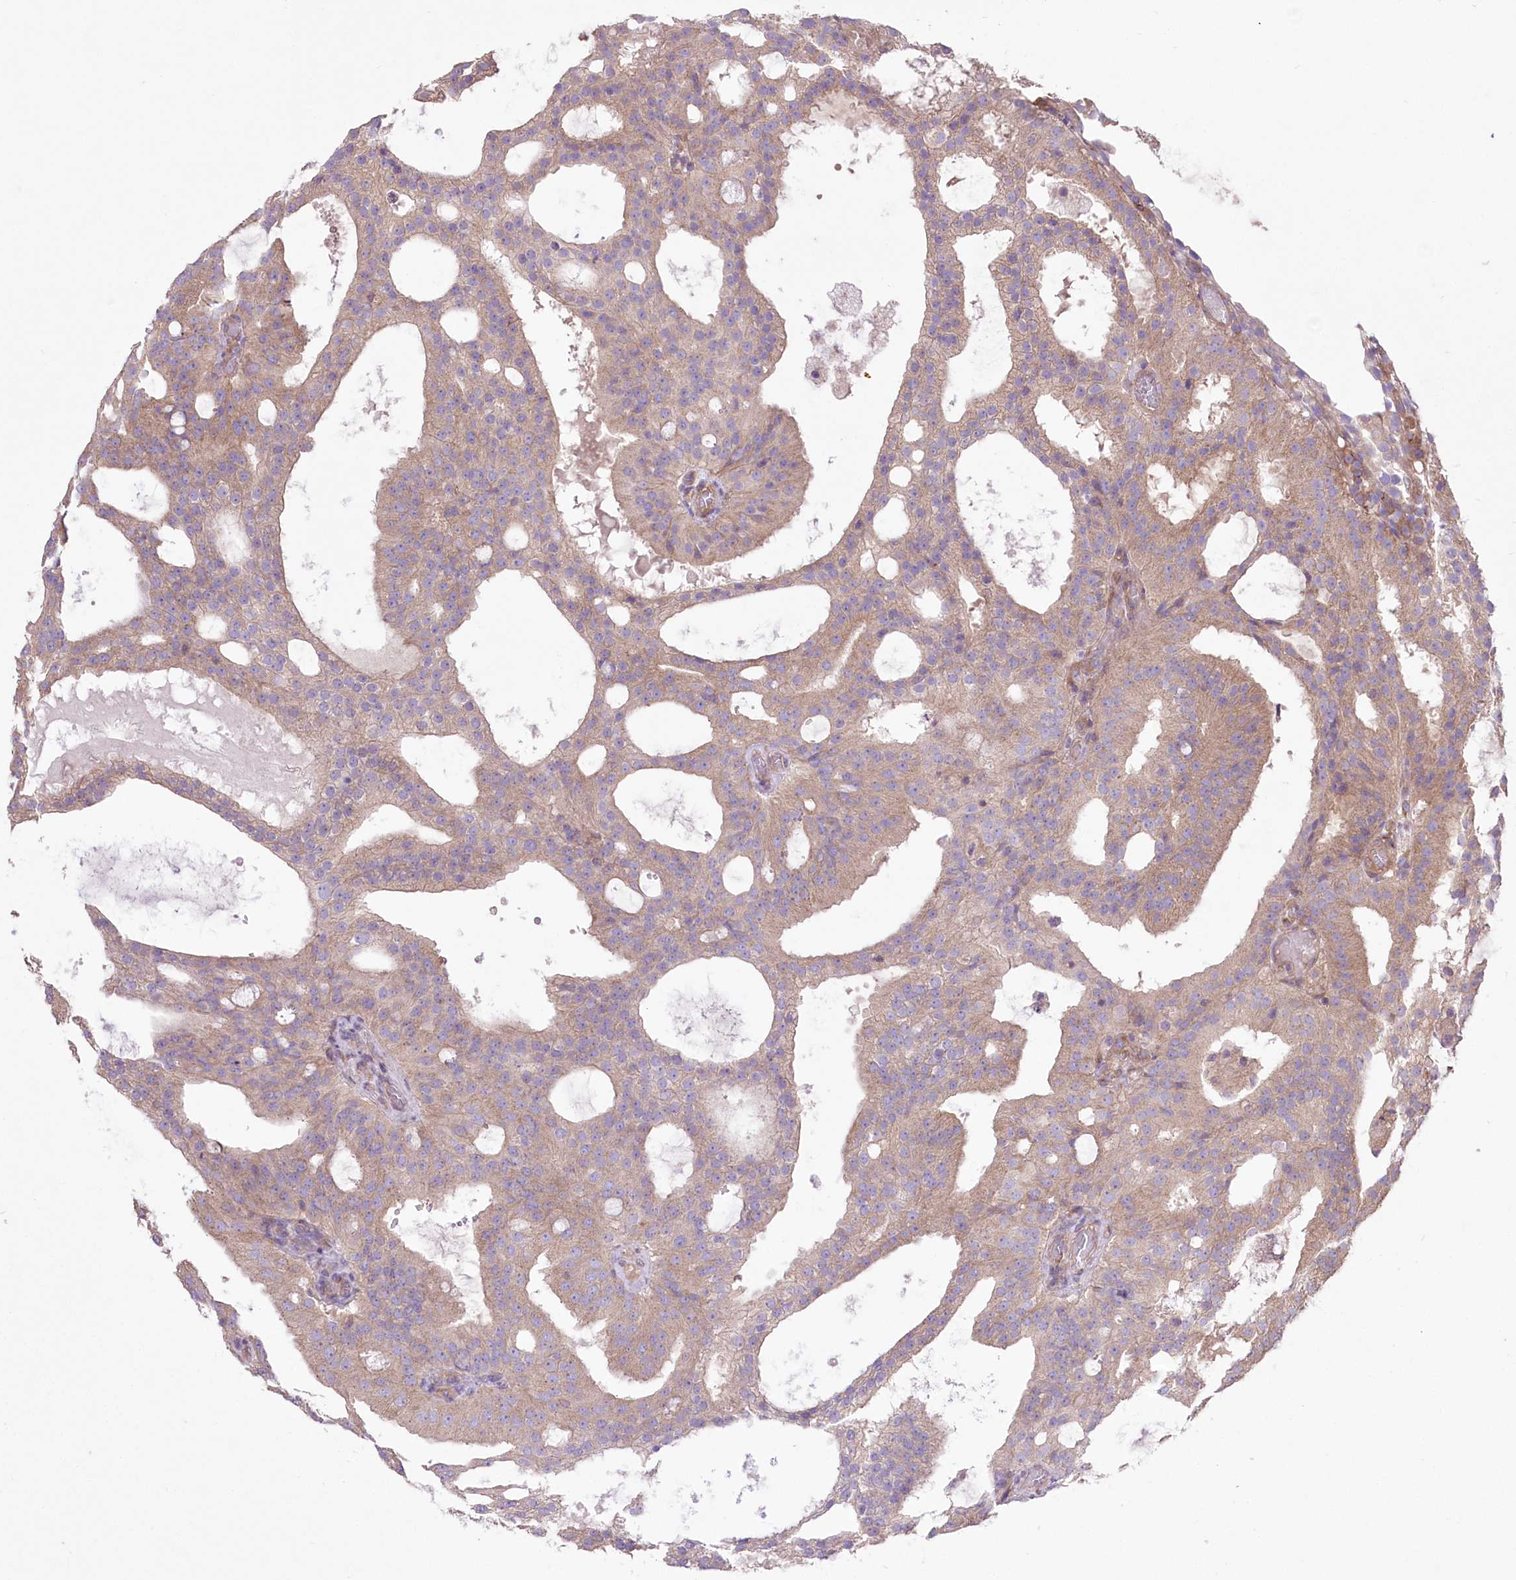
{"staining": {"intensity": "weak", "quantity": ">75%", "location": "cytoplasmic/membranous"}, "tissue": "prostate cancer", "cell_type": "Tumor cells", "image_type": "cancer", "snomed": [{"axis": "morphology", "description": "Adenocarcinoma, Medium grade"}, {"axis": "topography", "description": "Prostate"}], "caption": "Immunohistochemical staining of human prostate cancer shows low levels of weak cytoplasmic/membranous positivity in about >75% of tumor cells. (brown staining indicates protein expression, while blue staining denotes nuclei).", "gene": "PRSS53", "patient": {"sex": "male", "age": 88}}